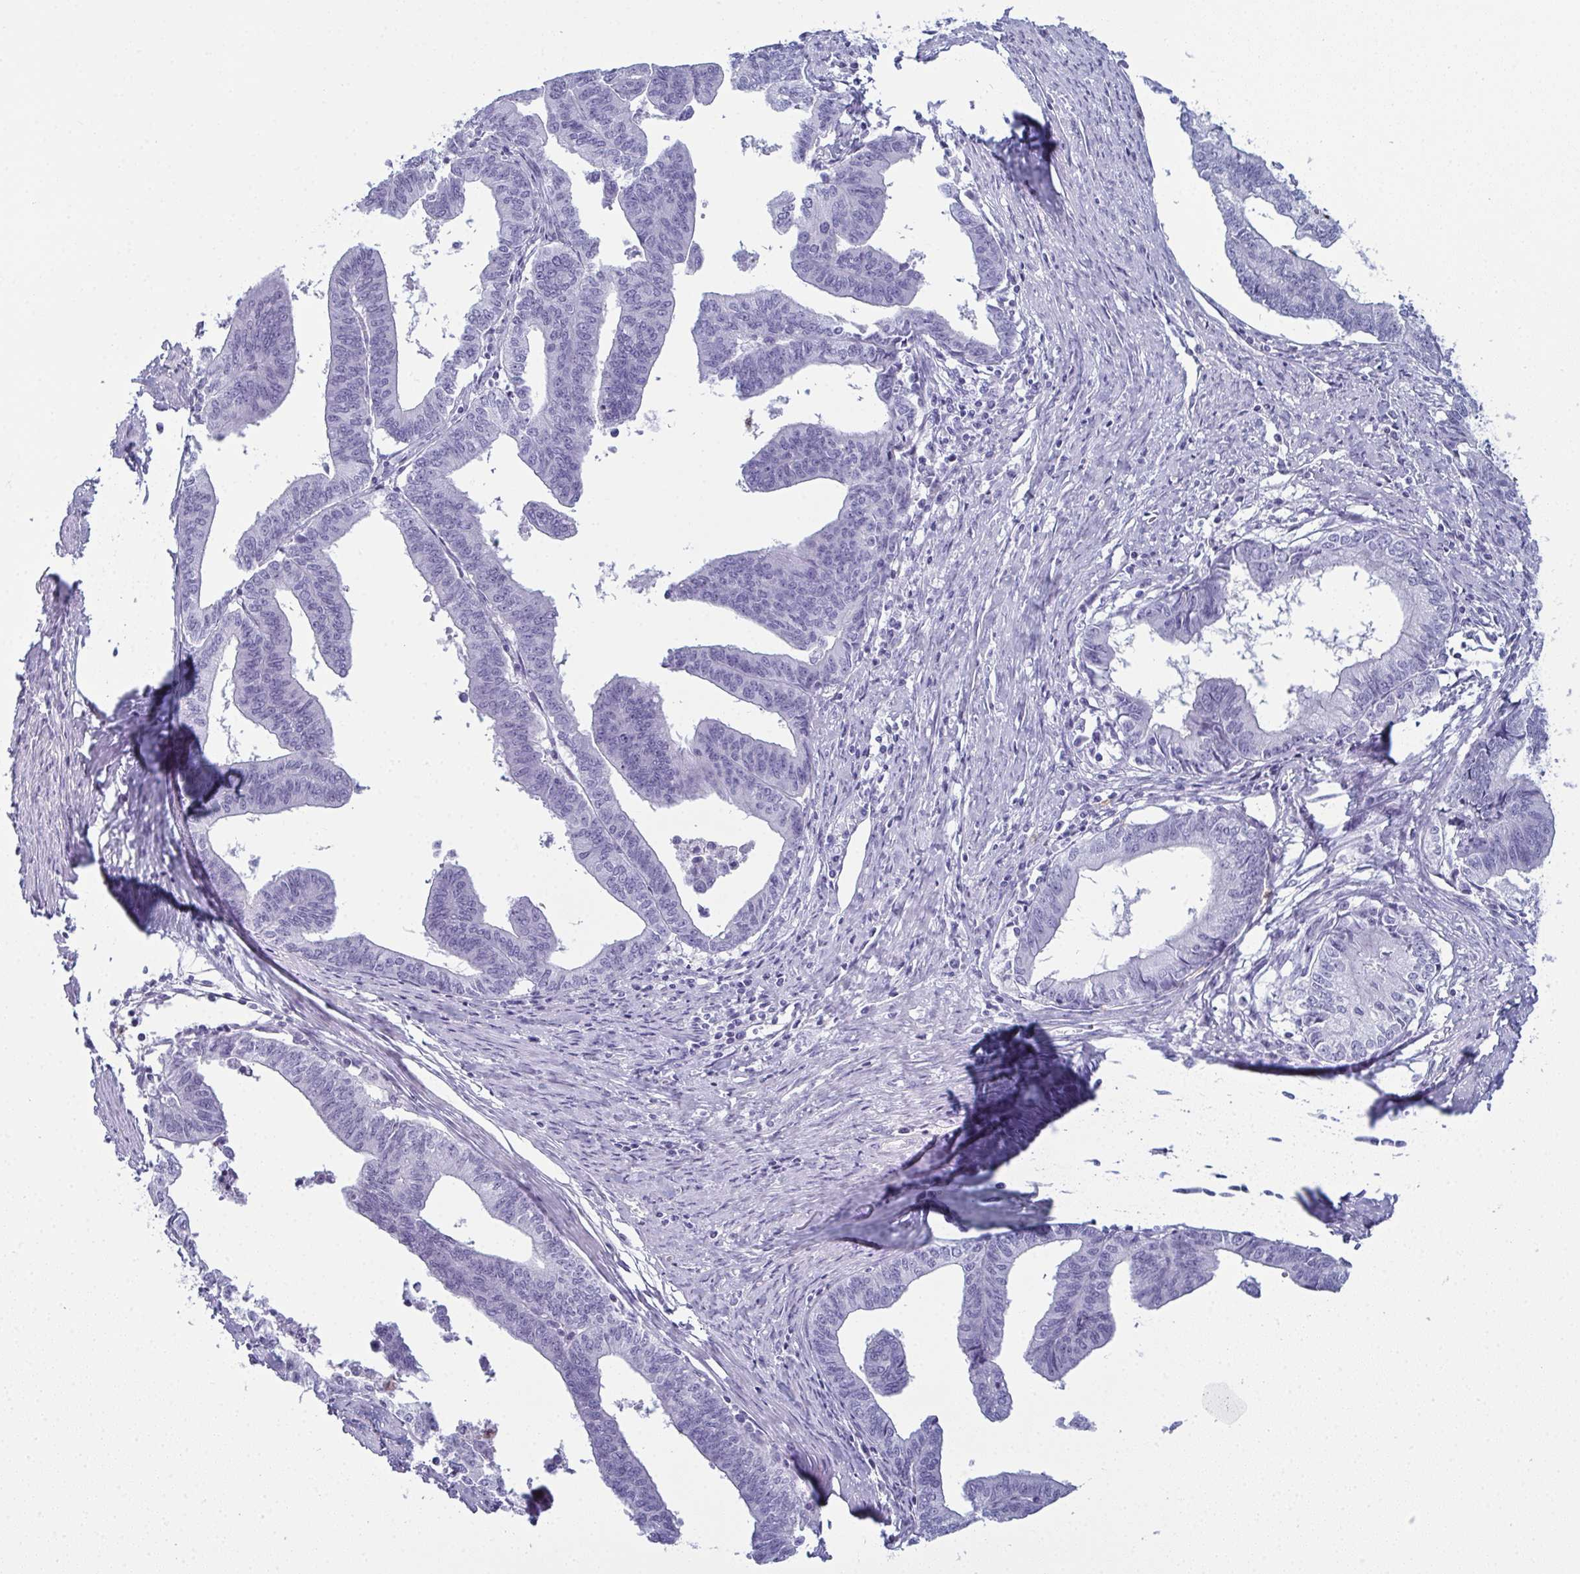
{"staining": {"intensity": "negative", "quantity": "none", "location": "none"}, "tissue": "endometrial cancer", "cell_type": "Tumor cells", "image_type": "cancer", "snomed": [{"axis": "morphology", "description": "Adenocarcinoma, NOS"}, {"axis": "topography", "description": "Endometrium"}], "caption": "This is a micrograph of IHC staining of endometrial cancer, which shows no expression in tumor cells.", "gene": "CDA", "patient": {"sex": "female", "age": 65}}